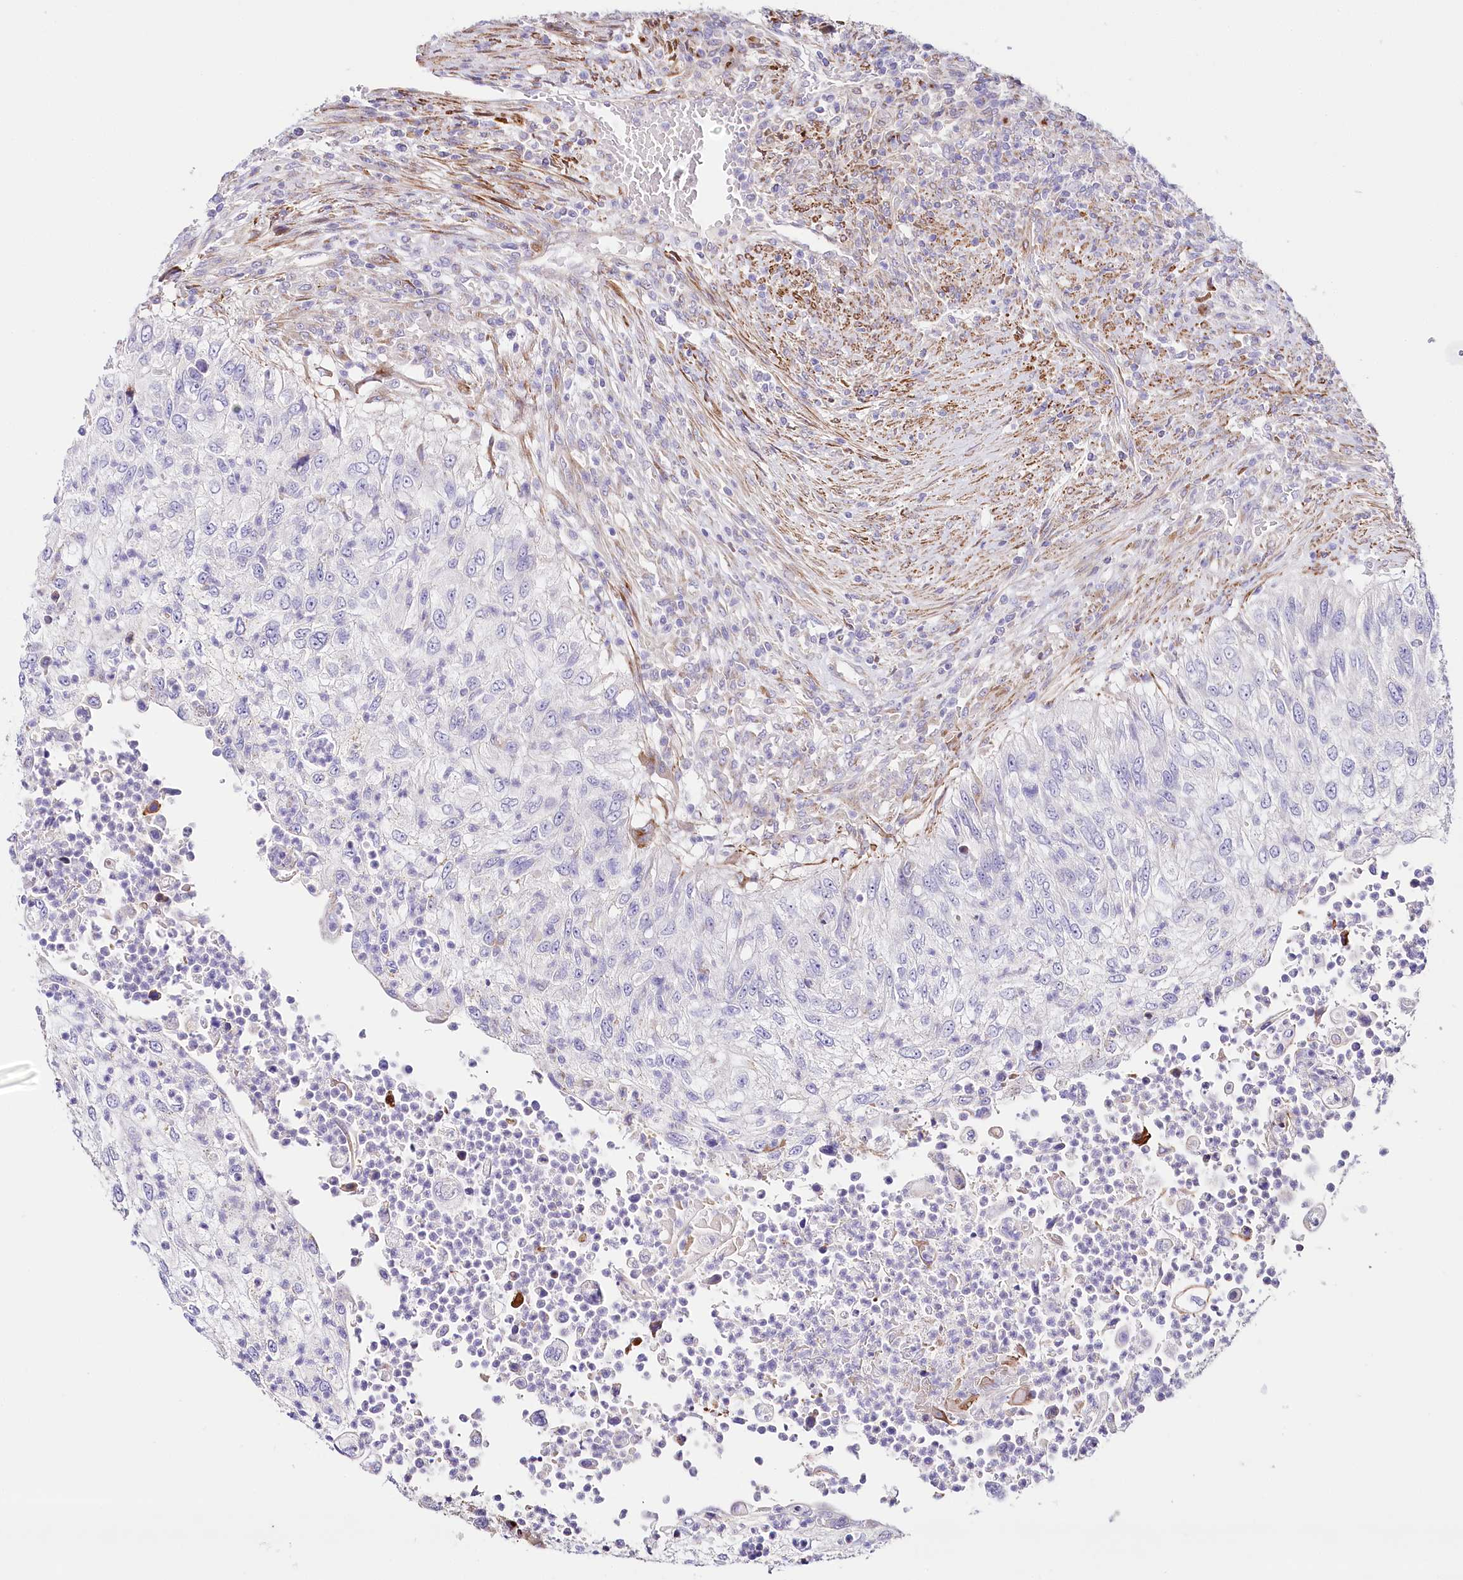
{"staining": {"intensity": "negative", "quantity": "none", "location": "none"}, "tissue": "urothelial cancer", "cell_type": "Tumor cells", "image_type": "cancer", "snomed": [{"axis": "morphology", "description": "Urothelial carcinoma, High grade"}, {"axis": "topography", "description": "Urinary bladder"}], "caption": "Tumor cells are negative for protein expression in human urothelial carcinoma (high-grade). (DAB (3,3'-diaminobenzidine) immunohistochemistry (IHC) visualized using brightfield microscopy, high magnification).", "gene": "ABRAXAS2", "patient": {"sex": "female", "age": 60}}